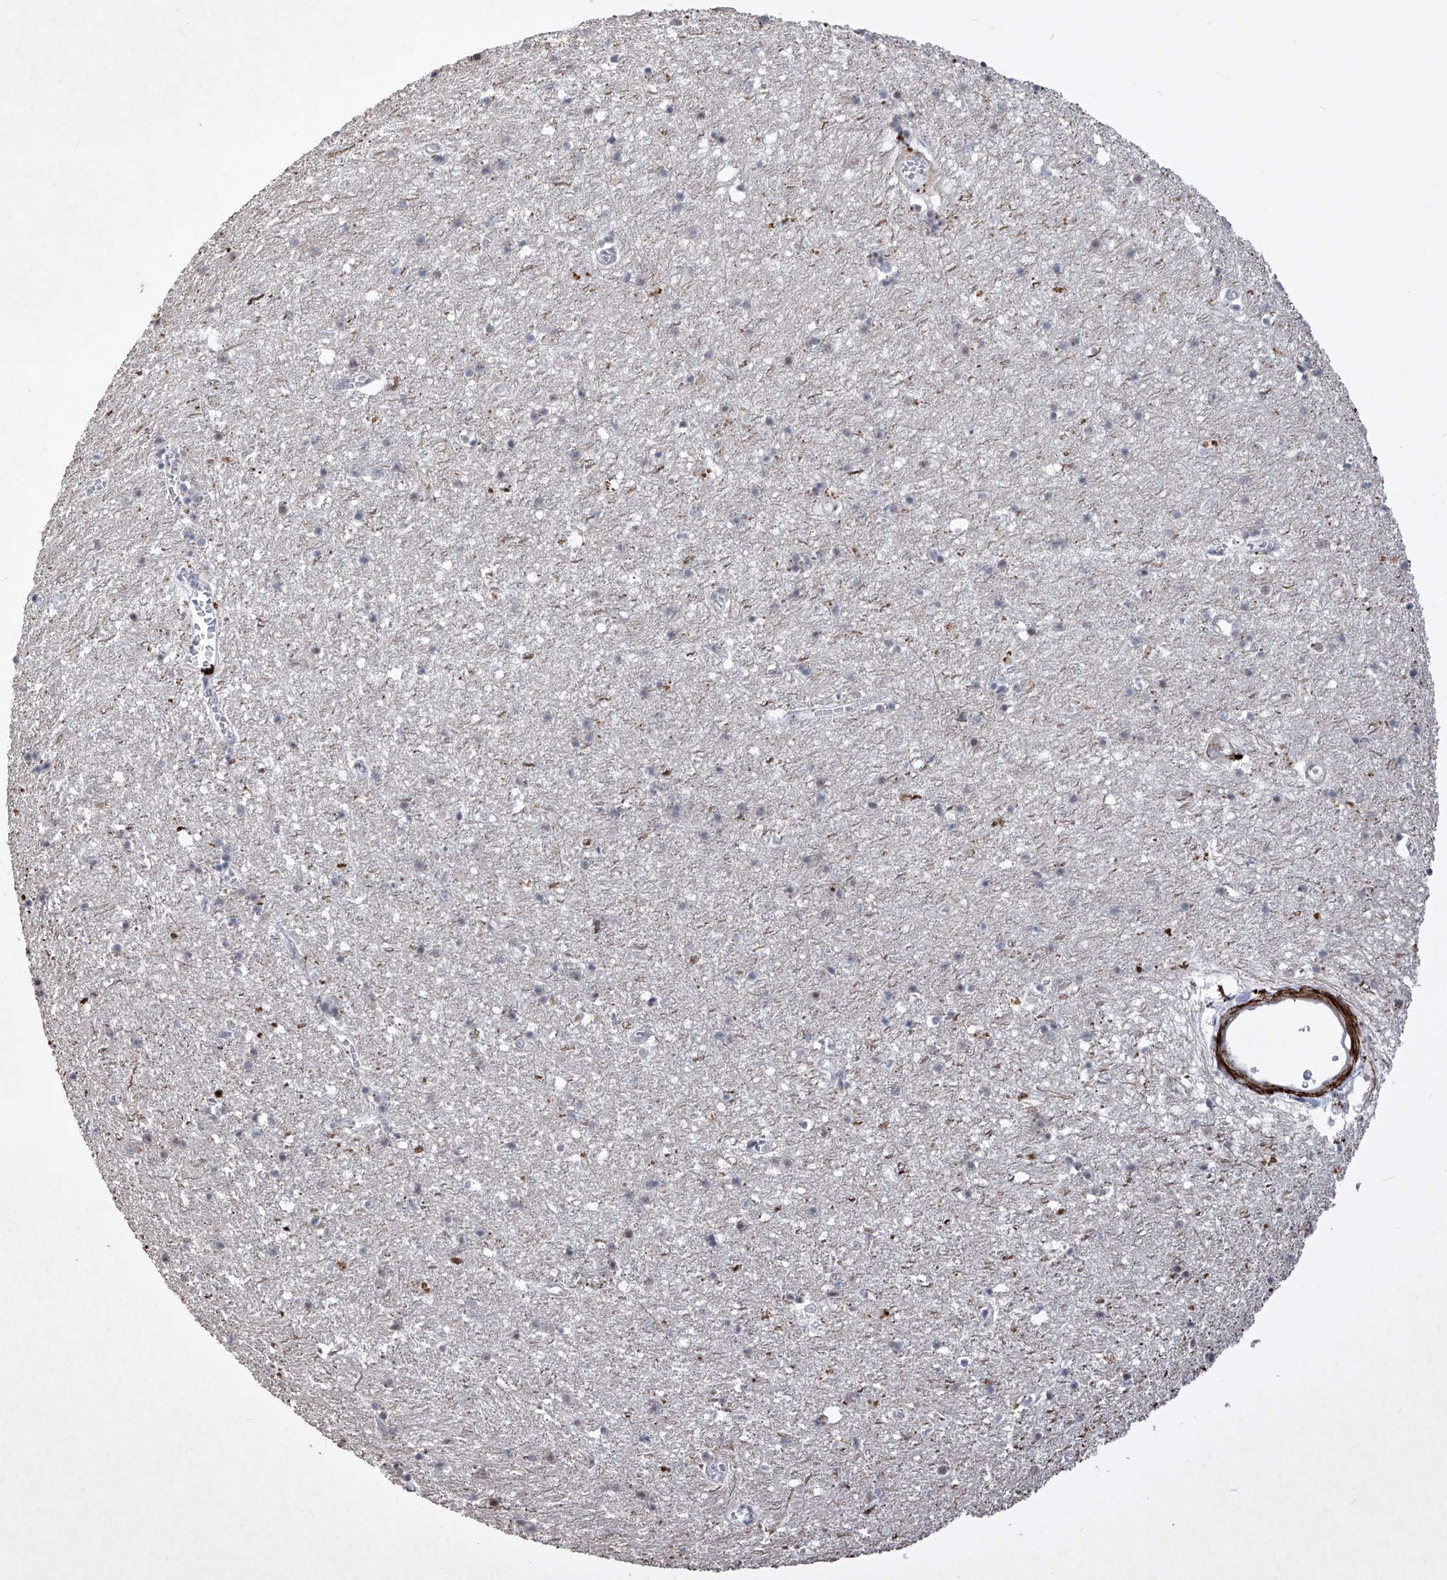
{"staining": {"intensity": "strong", "quantity": "25%-75%", "location": "cytoplasmic/membranous"}, "tissue": "cerebral cortex", "cell_type": "Endothelial cells", "image_type": "normal", "snomed": [{"axis": "morphology", "description": "Normal tissue, NOS"}, {"axis": "topography", "description": "Cerebral cortex"}], "caption": "Protein analysis of normal cerebral cortex demonstrates strong cytoplasmic/membranous staining in approximately 25%-75% of endothelial cells. (Stains: DAB in brown, nuclei in blue, Microscopy: brightfield microscopy at high magnification).", "gene": "NFATC4", "patient": {"sex": "female", "age": 64}}